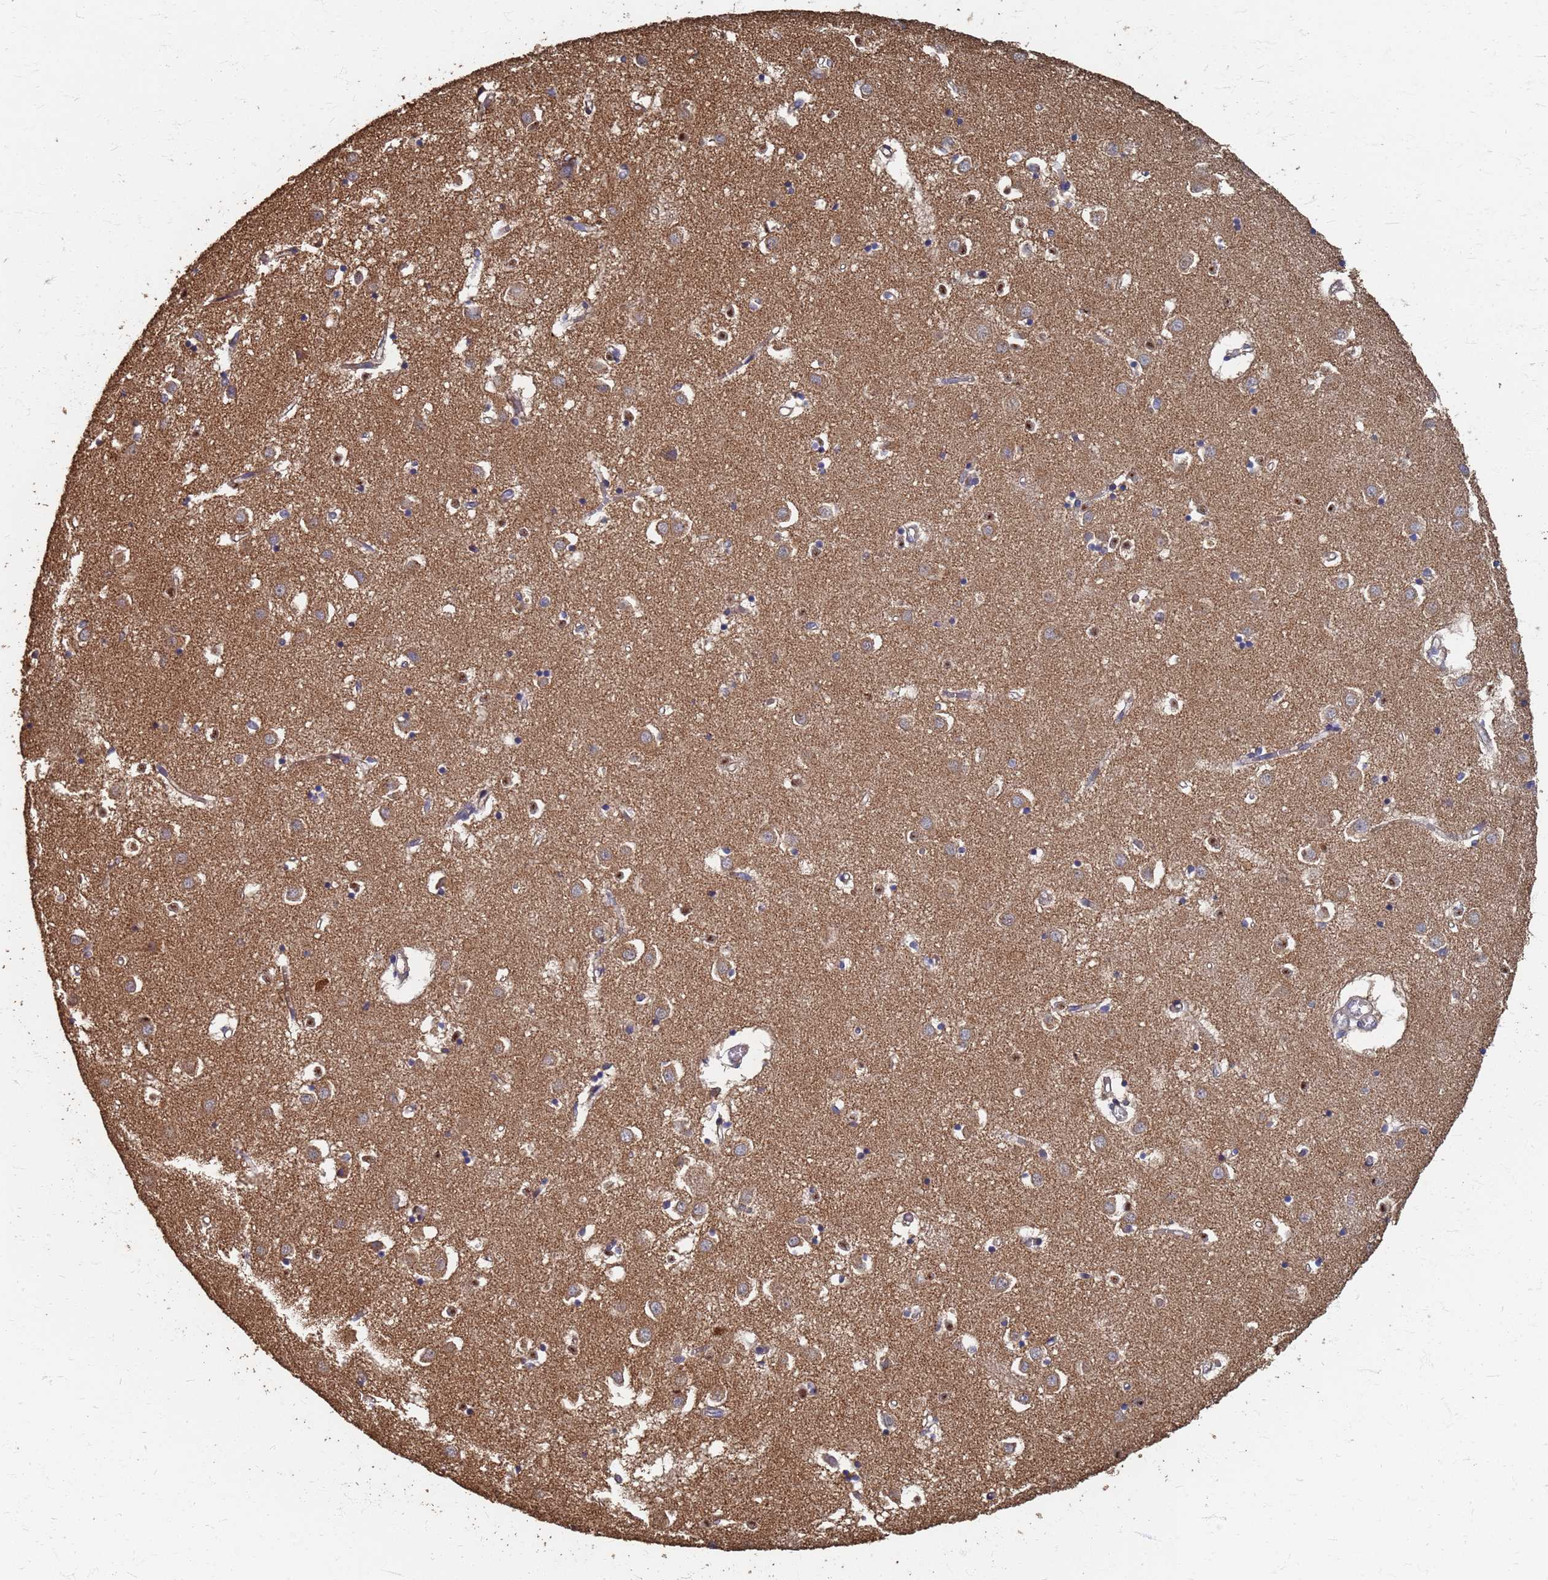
{"staining": {"intensity": "negative", "quantity": "none", "location": "none"}, "tissue": "caudate", "cell_type": "Glial cells", "image_type": "normal", "snomed": [{"axis": "morphology", "description": "Normal tissue, NOS"}, {"axis": "topography", "description": "Lateral ventricle wall"}], "caption": "IHC of benign human caudate exhibits no staining in glial cells. Nuclei are stained in blue.", "gene": "DPH5", "patient": {"sex": "male", "age": 70}}